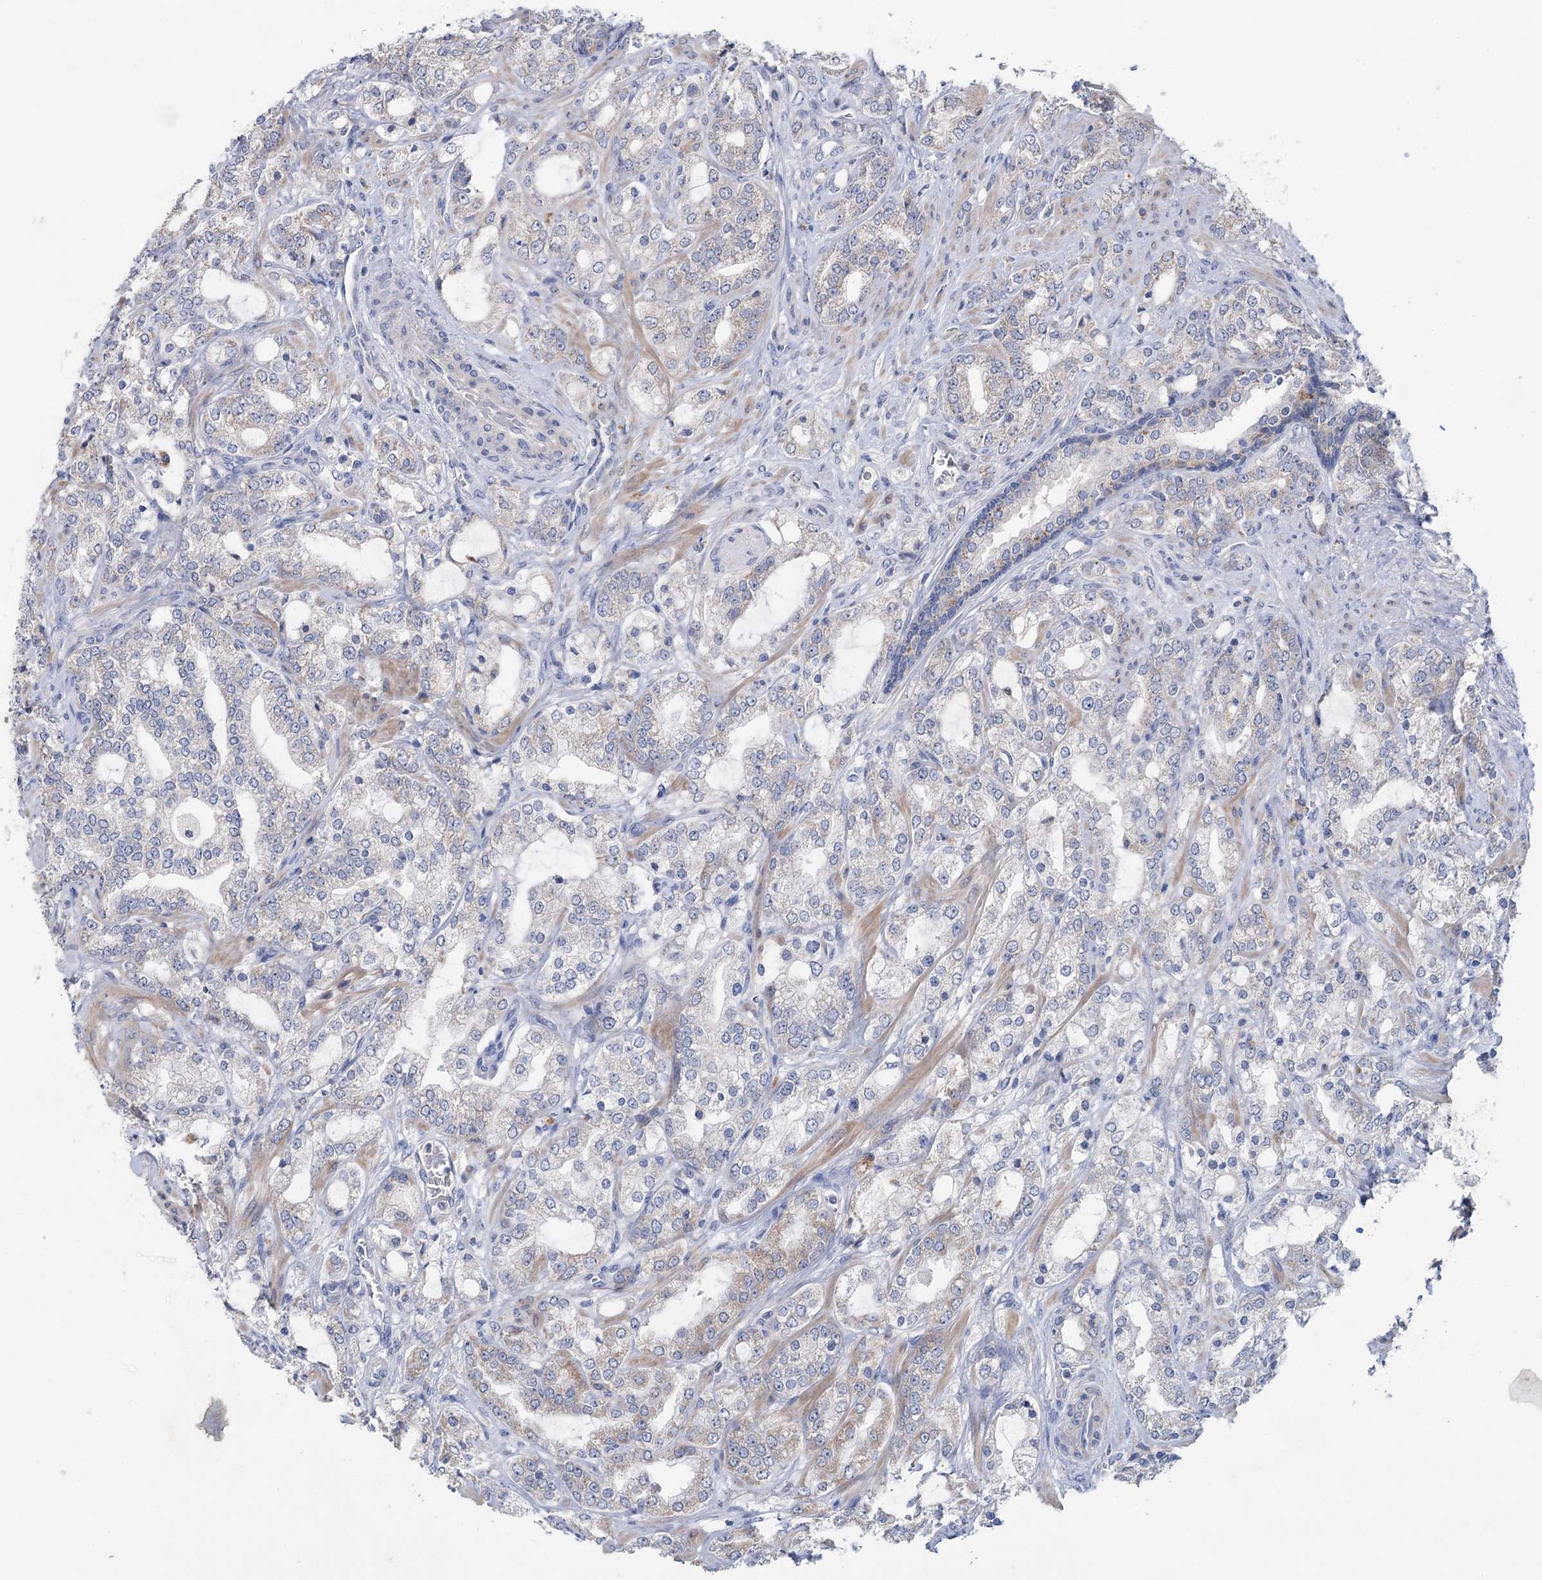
{"staining": {"intensity": "weak", "quantity": "<25%", "location": "cytoplasmic/membranous"}, "tissue": "prostate cancer", "cell_type": "Tumor cells", "image_type": "cancer", "snomed": [{"axis": "morphology", "description": "Adenocarcinoma, High grade"}, {"axis": "topography", "description": "Prostate"}], "caption": "Tumor cells show no significant expression in prostate high-grade adenocarcinoma. (DAB (3,3'-diaminobenzidine) immunohistochemistry (IHC) with hematoxylin counter stain).", "gene": "MTCH2", "patient": {"sex": "male", "age": 64}}